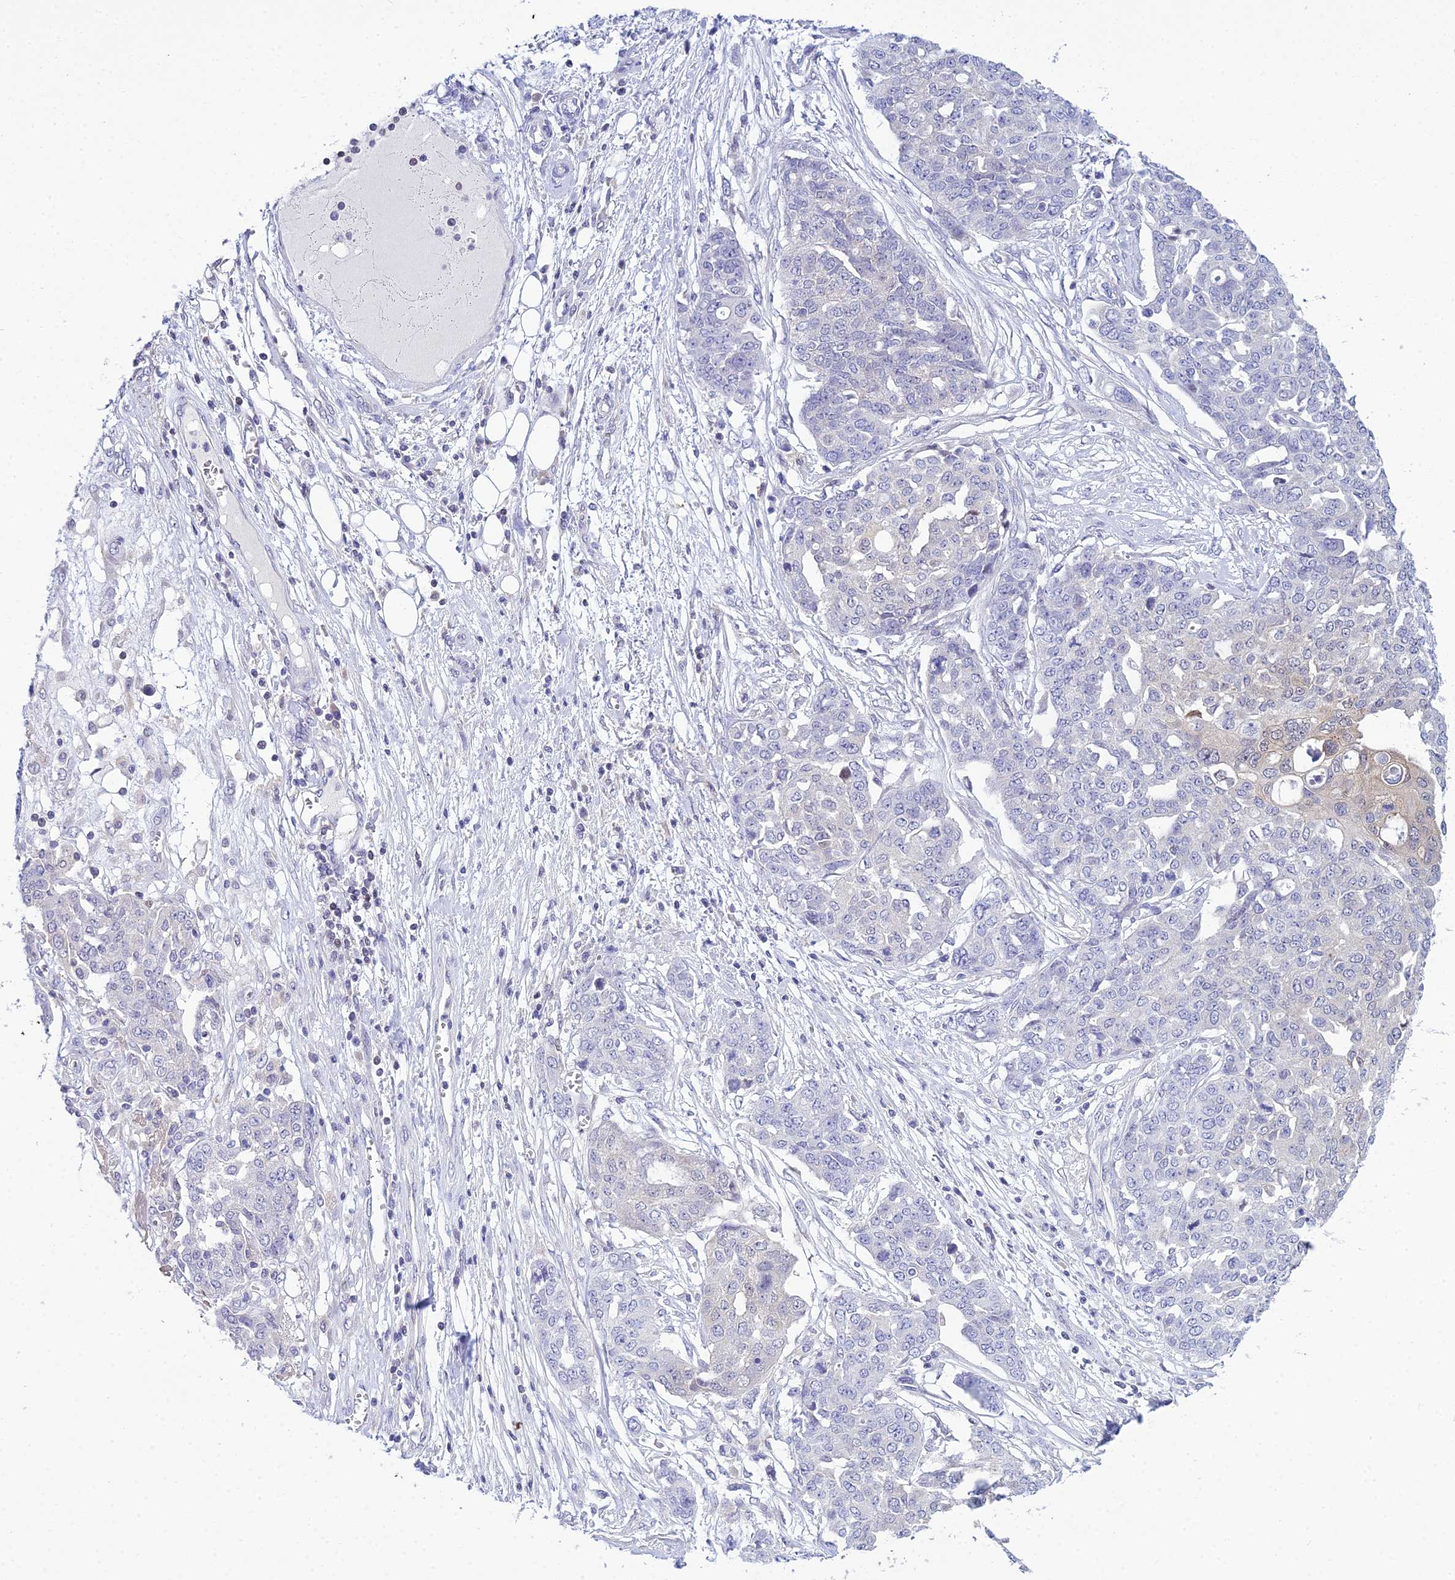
{"staining": {"intensity": "negative", "quantity": "none", "location": "none"}, "tissue": "ovarian cancer", "cell_type": "Tumor cells", "image_type": "cancer", "snomed": [{"axis": "morphology", "description": "Cystadenocarcinoma, serous, NOS"}, {"axis": "topography", "description": "Soft tissue"}, {"axis": "topography", "description": "Ovary"}], "caption": "Human ovarian cancer stained for a protein using immunohistochemistry (IHC) exhibits no staining in tumor cells.", "gene": "ZMIZ1", "patient": {"sex": "female", "age": 57}}